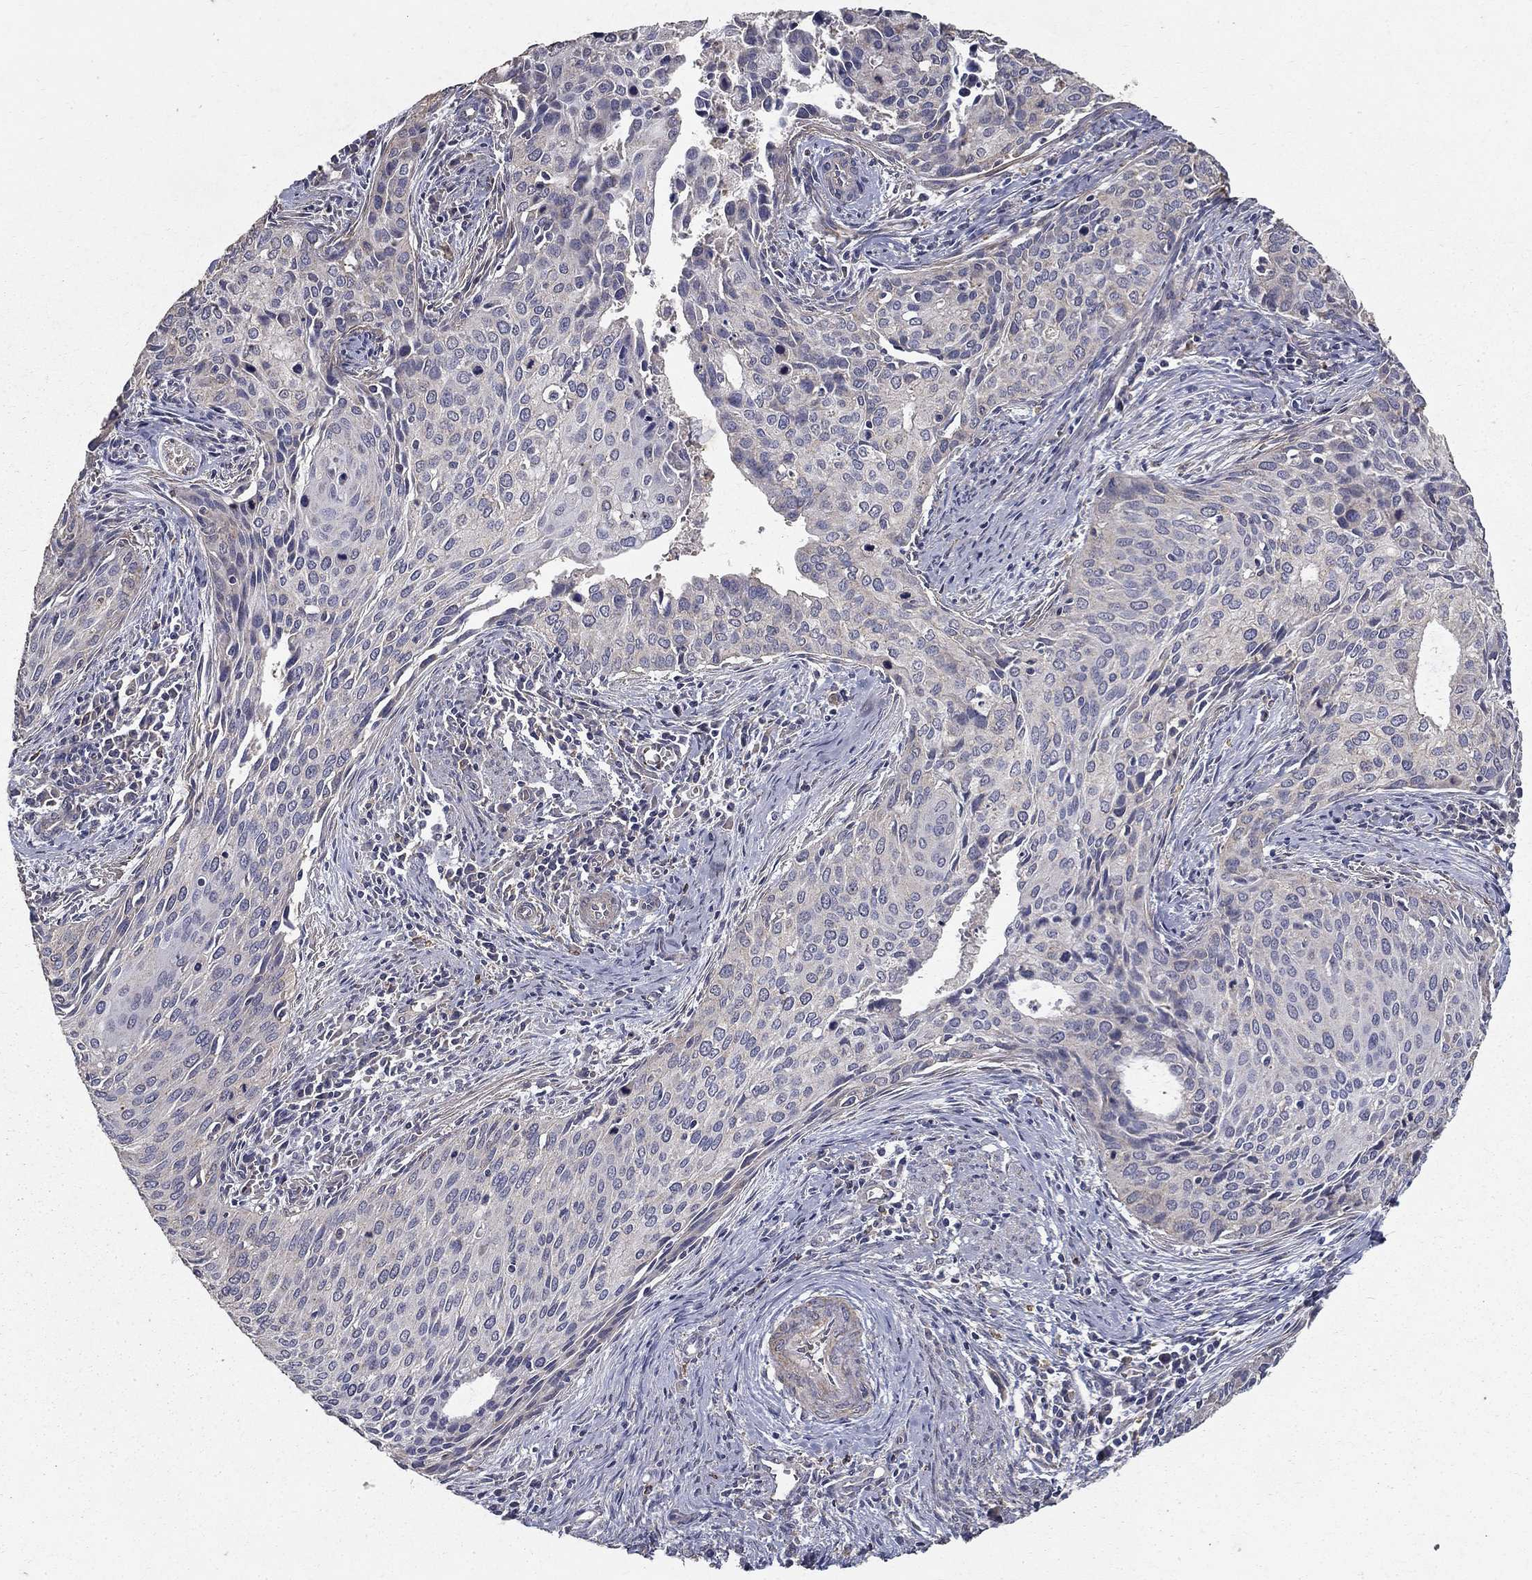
{"staining": {"intensity": "negative", "quantity": "none", "location": "none"}, "tissue": "cervical cancer", "cell_type": "Tumor cells", "image_type": "cancer", "snomed": [{"axis": "morphology", "description": "Squamous cell carcinoma, NOS"}, {"axis": "topography", "description": "Cervix"}], "caption": "The micrograph demonstrates no staining of tumor cells in cervical squamous cell carcinoma.", "gene": "MPP2", "patient": {"sex": "female", "age": 29}}